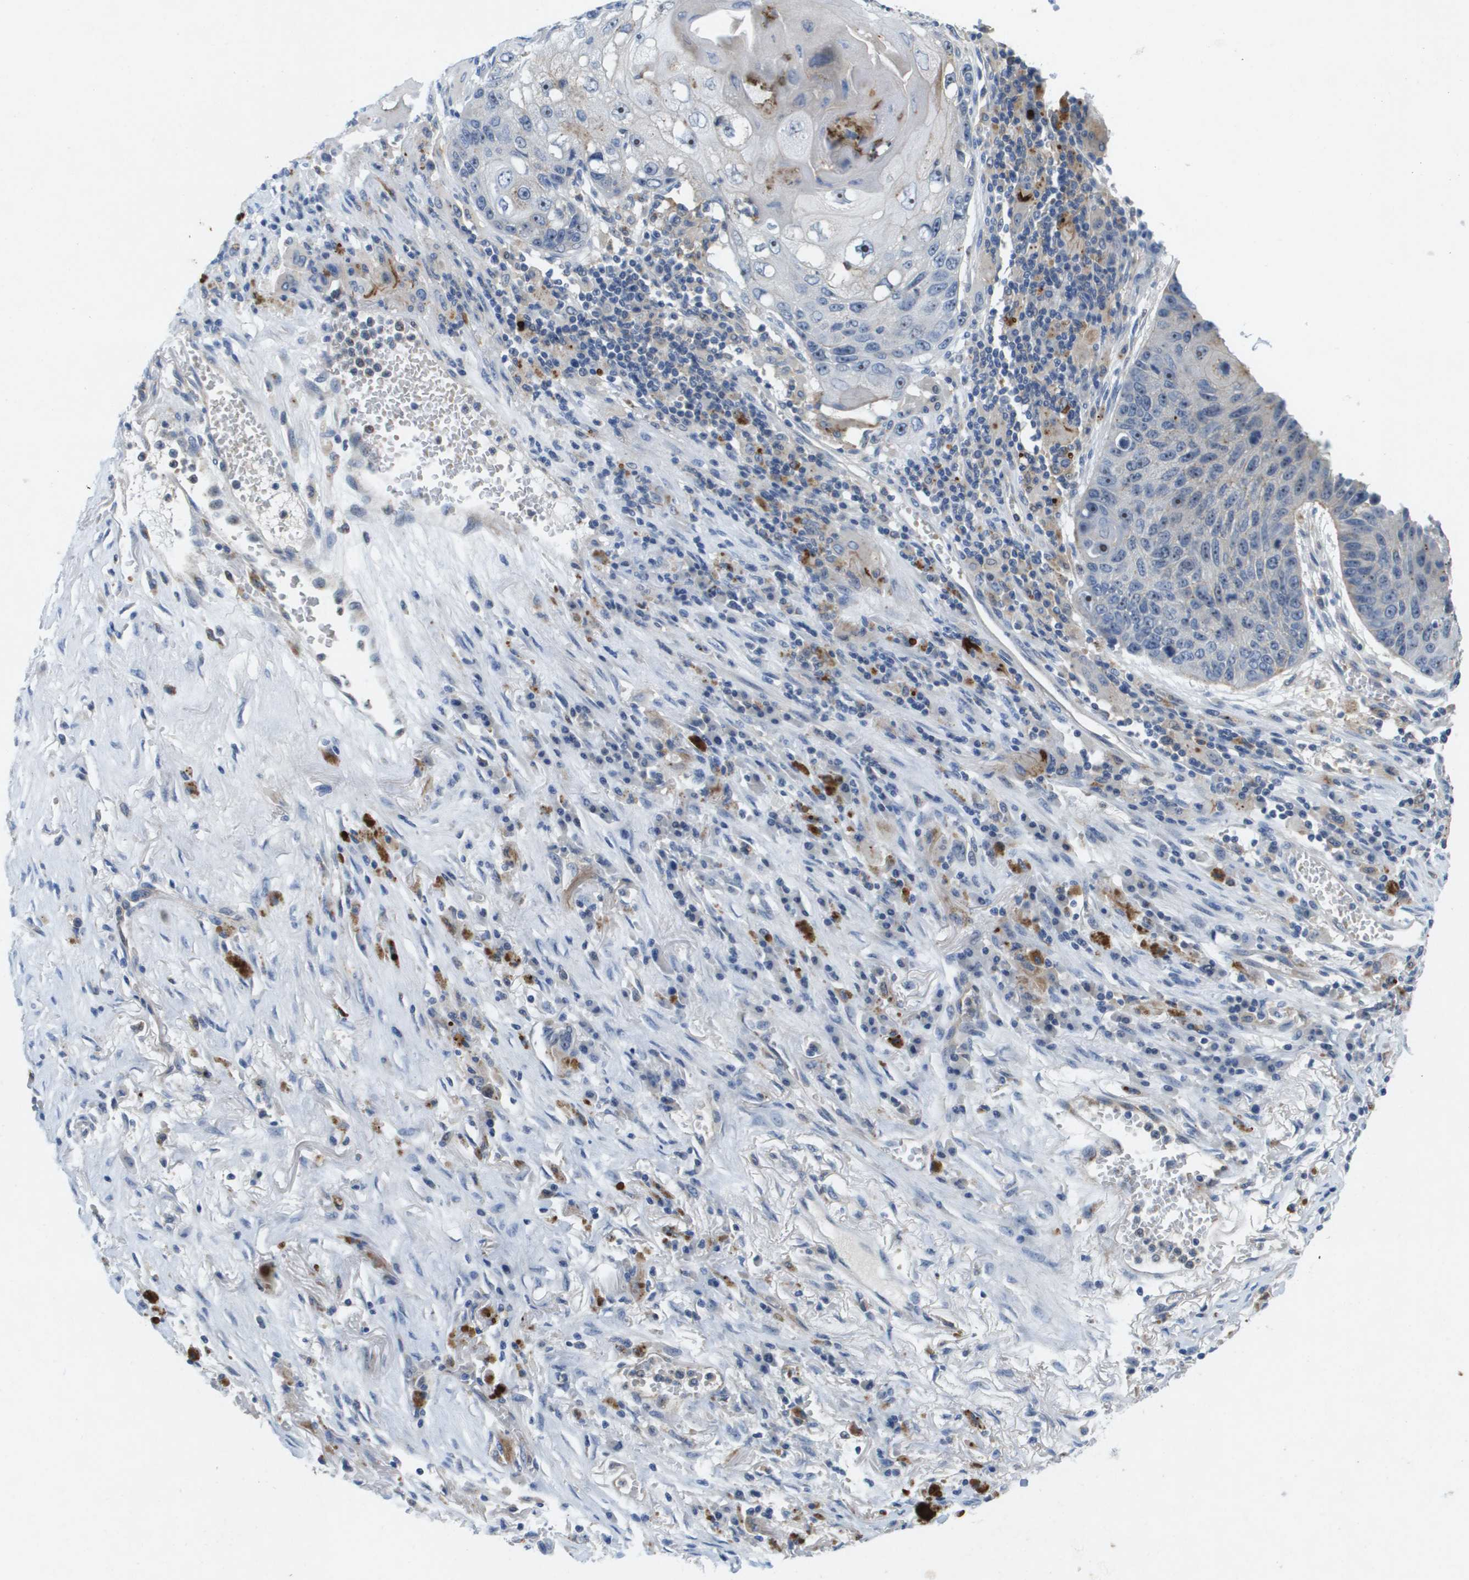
{"staining": {"intensity": "weak", "quantity": "25%-75%", "location": "cytoplasmic/membranous,nuclear"}, "tissue": "lung cancer", "cell_type": "Tumor cells", "image_type": "cancer", "snomed": [{"axis": "morphology", "description": "Squamous cell carcinoma, NOS"}, {"axis": "topography", "description": "Lung"}], "caption": "Protein staining of lung cancer (squamous cell carcinoma) tissue demonstrates weak cytoplasmic/membranous and nuclear positivity in approximately 25%-75% of tumor cells.", "gene": "LIPG", "patient": {"sex": "male", "age": 61}}